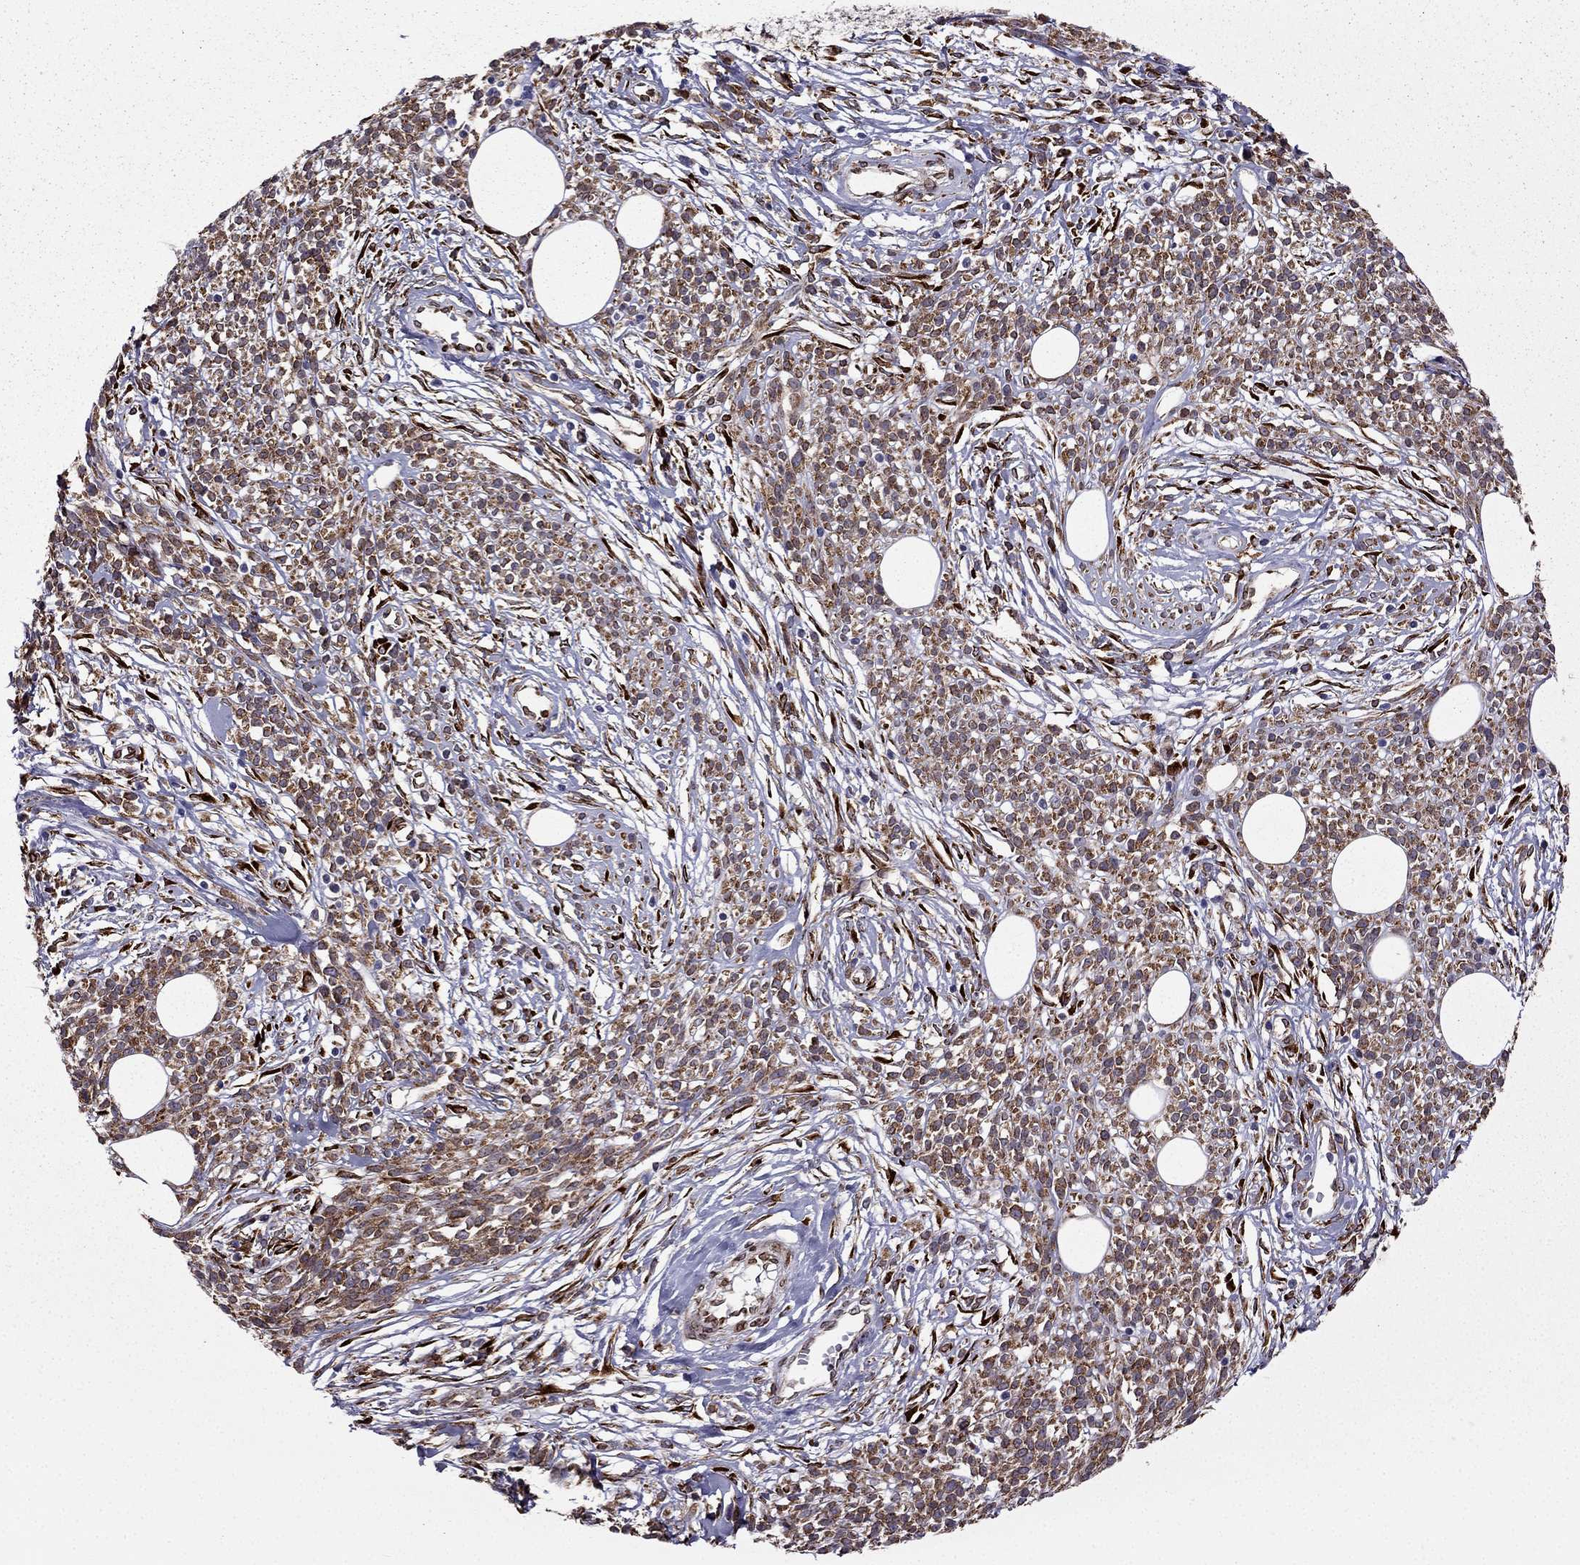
{"staining": {"intensity": "strong", "quantity": ">75%", "location": "cytoplasmic/membranous"}, "tissue": "melanoma", "cell_type": "Tumor cells", "image_type": "cancer", "snomed": [{"axis": "morphology", "description": "Malignant melanoma, NOS"}, {"axis": "topography", "description": "Skin"}, {"axis": "topography", "description": "Skin of trunk"}], "caption": "Malignant melanoma tissue reveals strong cytoplasmic/membranous expression in about >75% of tumor cells, visualized by immunohistochemistry.", "gene": "IKBIP", "patient": {"sex": "male", "age": 74}}